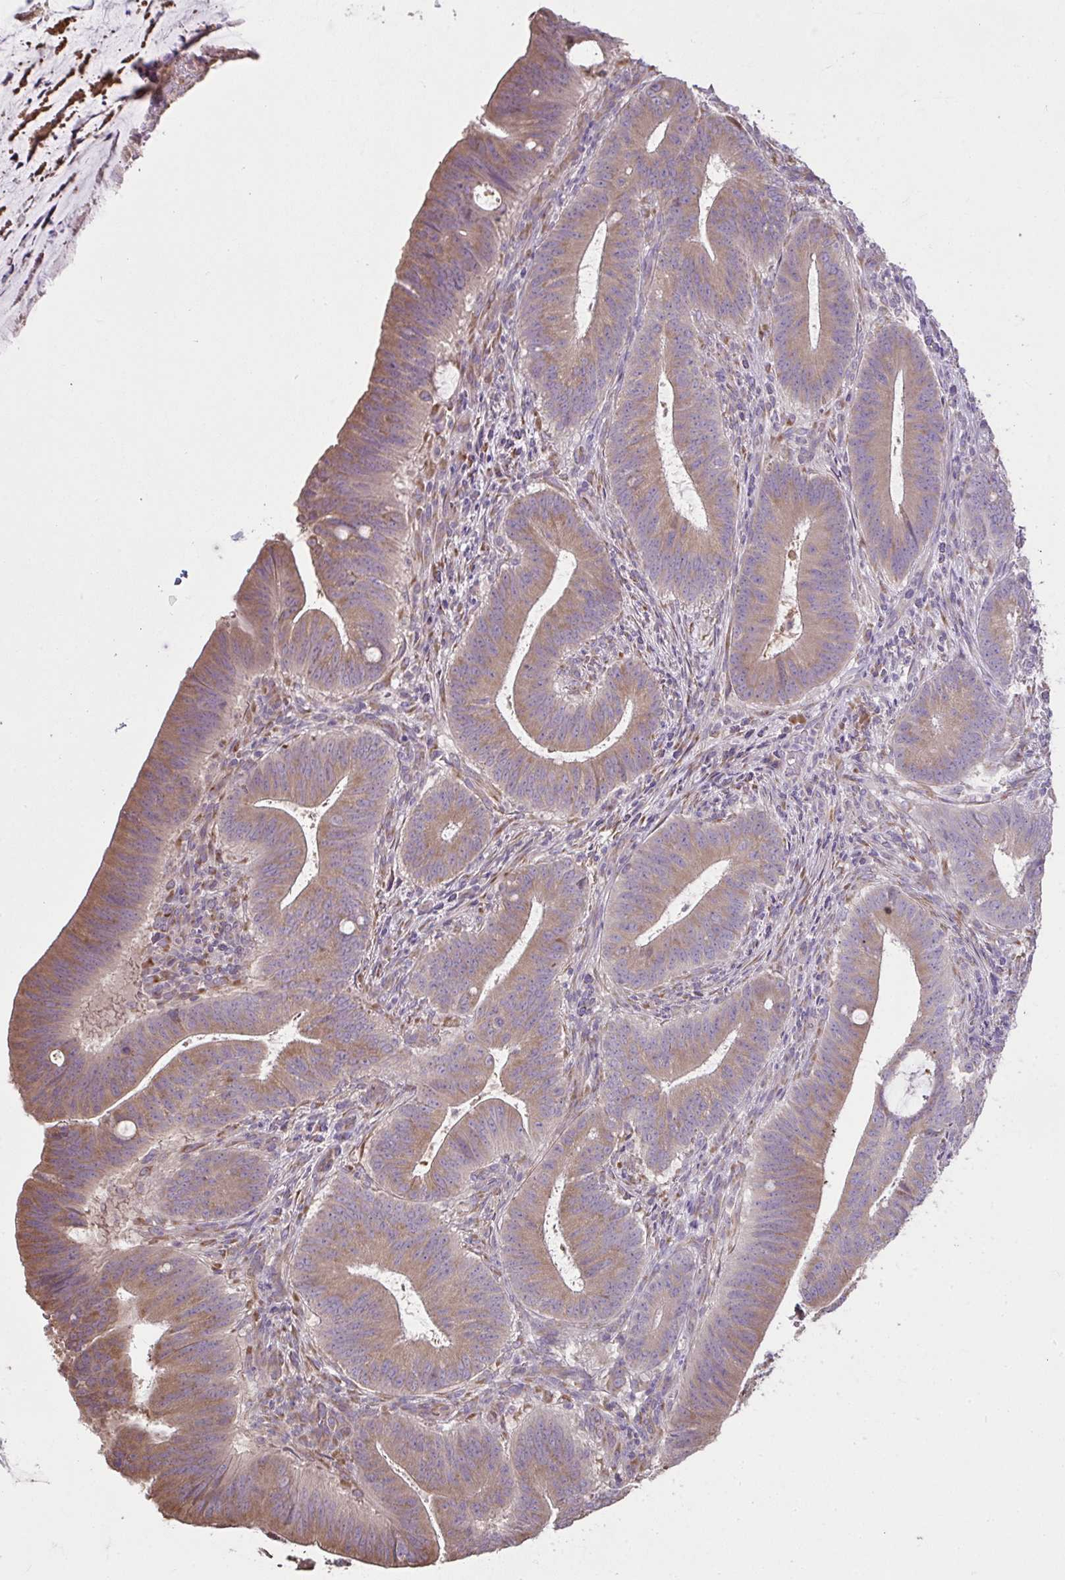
{"staining": {"intensity": "moderate", "quantity": ">75%", "location": "cytoplasmic/membranous"}, "tissue": "colorectal cancer", "cell_type": "Tumor cells", "image_type": "cancer", "snomed": [{"axis": "morphology", "description": "Adenocarcinoma, NOS"}, {"axis": "topography", "description": "Colon"}], "caption": "A brown stain highlights moderate cytoplasmic/membranous positivity of a protein in human adenocarcinoma (colorectal) tumor cells. The staining was performed using DAB (3,3'-diaminobenzidine) to visualize the protein expression in brown, while the nuclei were stained in blue with hematoxylin (Magnification: 20x).", "gene": "BRINP3", "patient": {"sex": "female", "age": 43}}